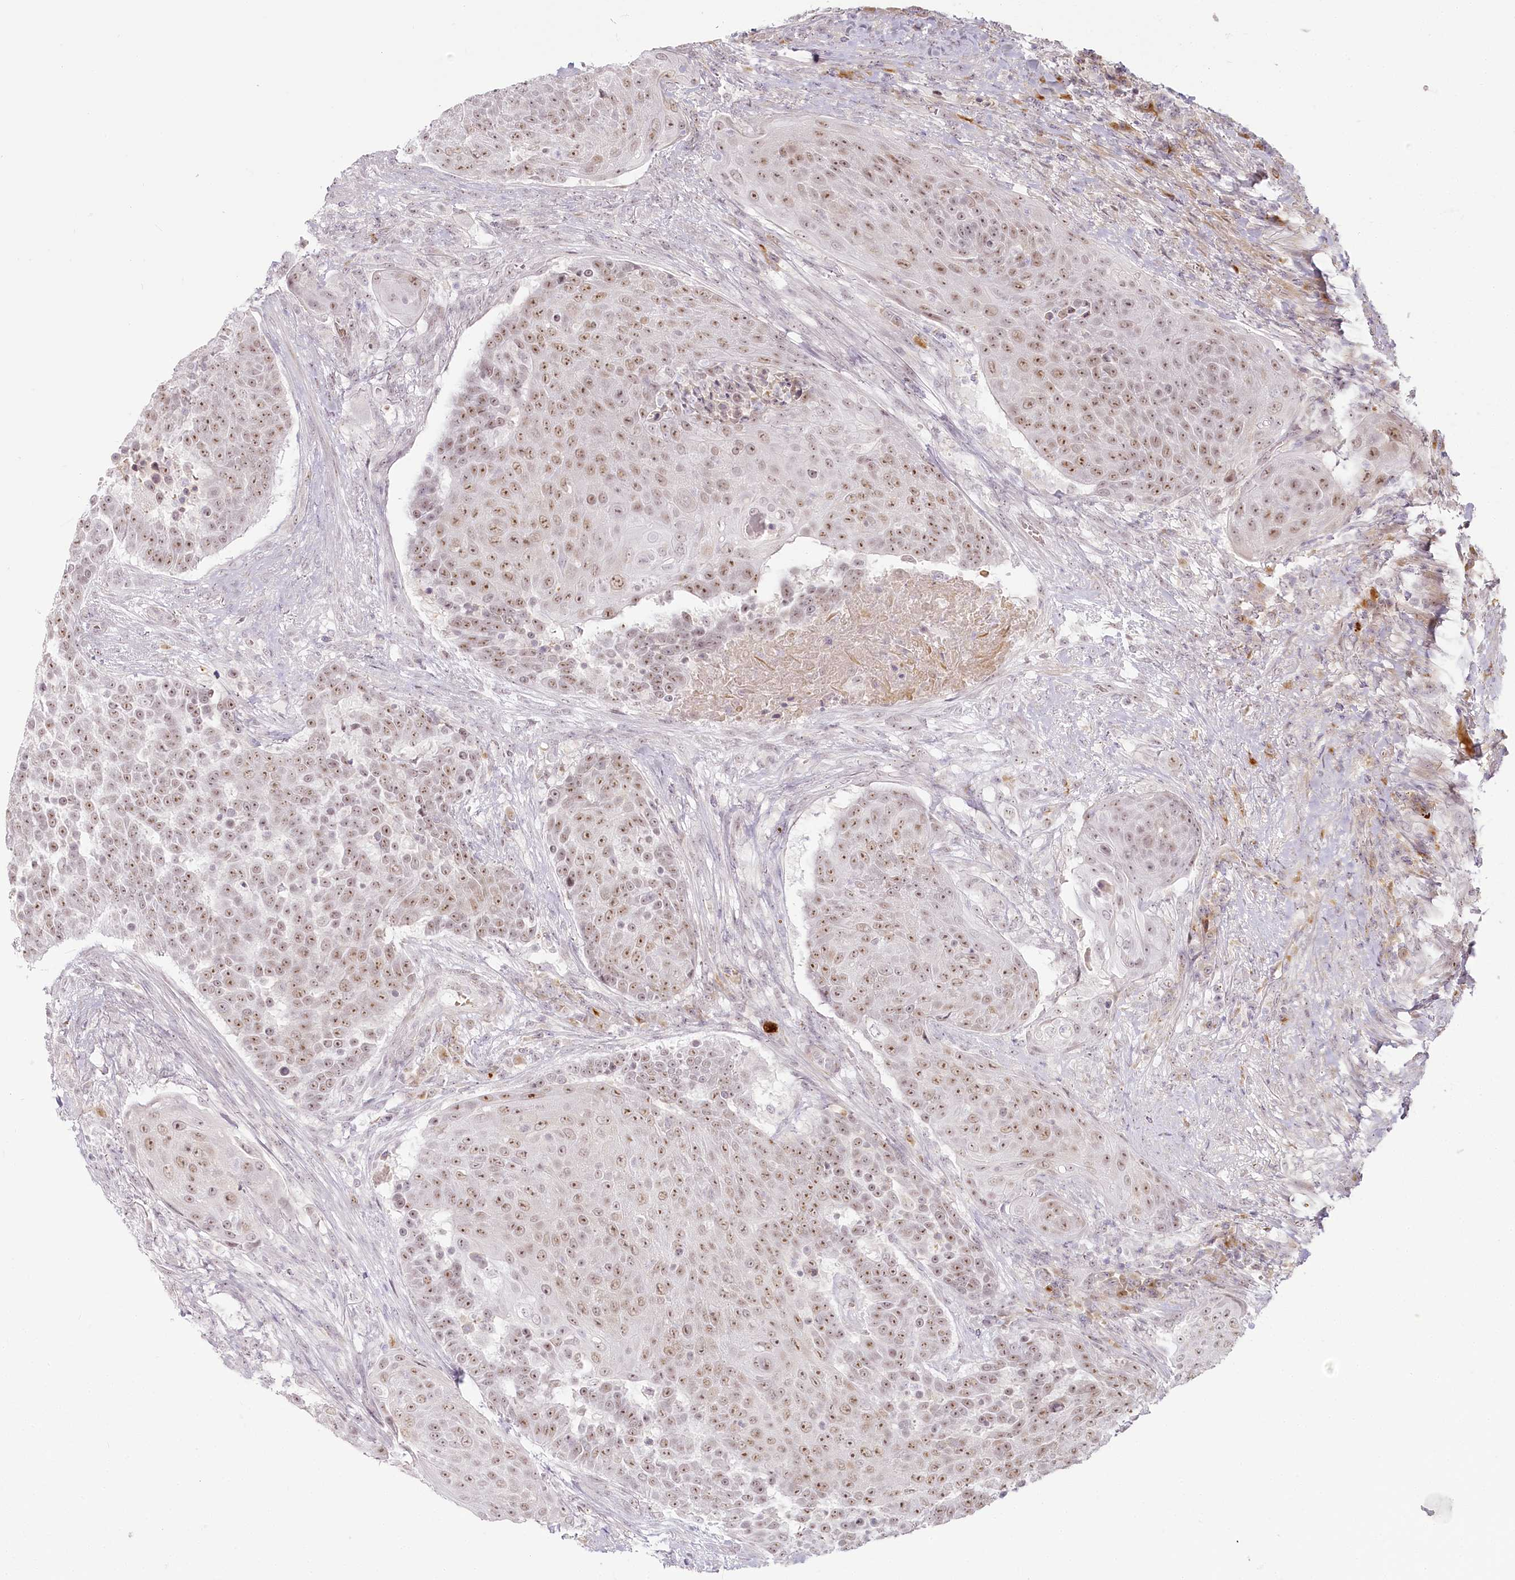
{"staining": {"intensity": "moderate", "quantity": ">75%", "location": "nuclear"}, "tissue": "urothelial cancer", "cell_type": "Tumor cells", "image_type": "cancer", "snomed": [{"axis": "morphology", "description": "Urothelial carcinoma, High grade"}, {"axis": "topography", "description": "Urinary bladder"}], "caption": "The histopathology image displays staining of high-grade urothelial carcinoma, revealing moderate nuclear protein positivity (brown color) within tumor cells.", "gene": "EXOSC7", "patient": {"sex": "female", "age": 63}}